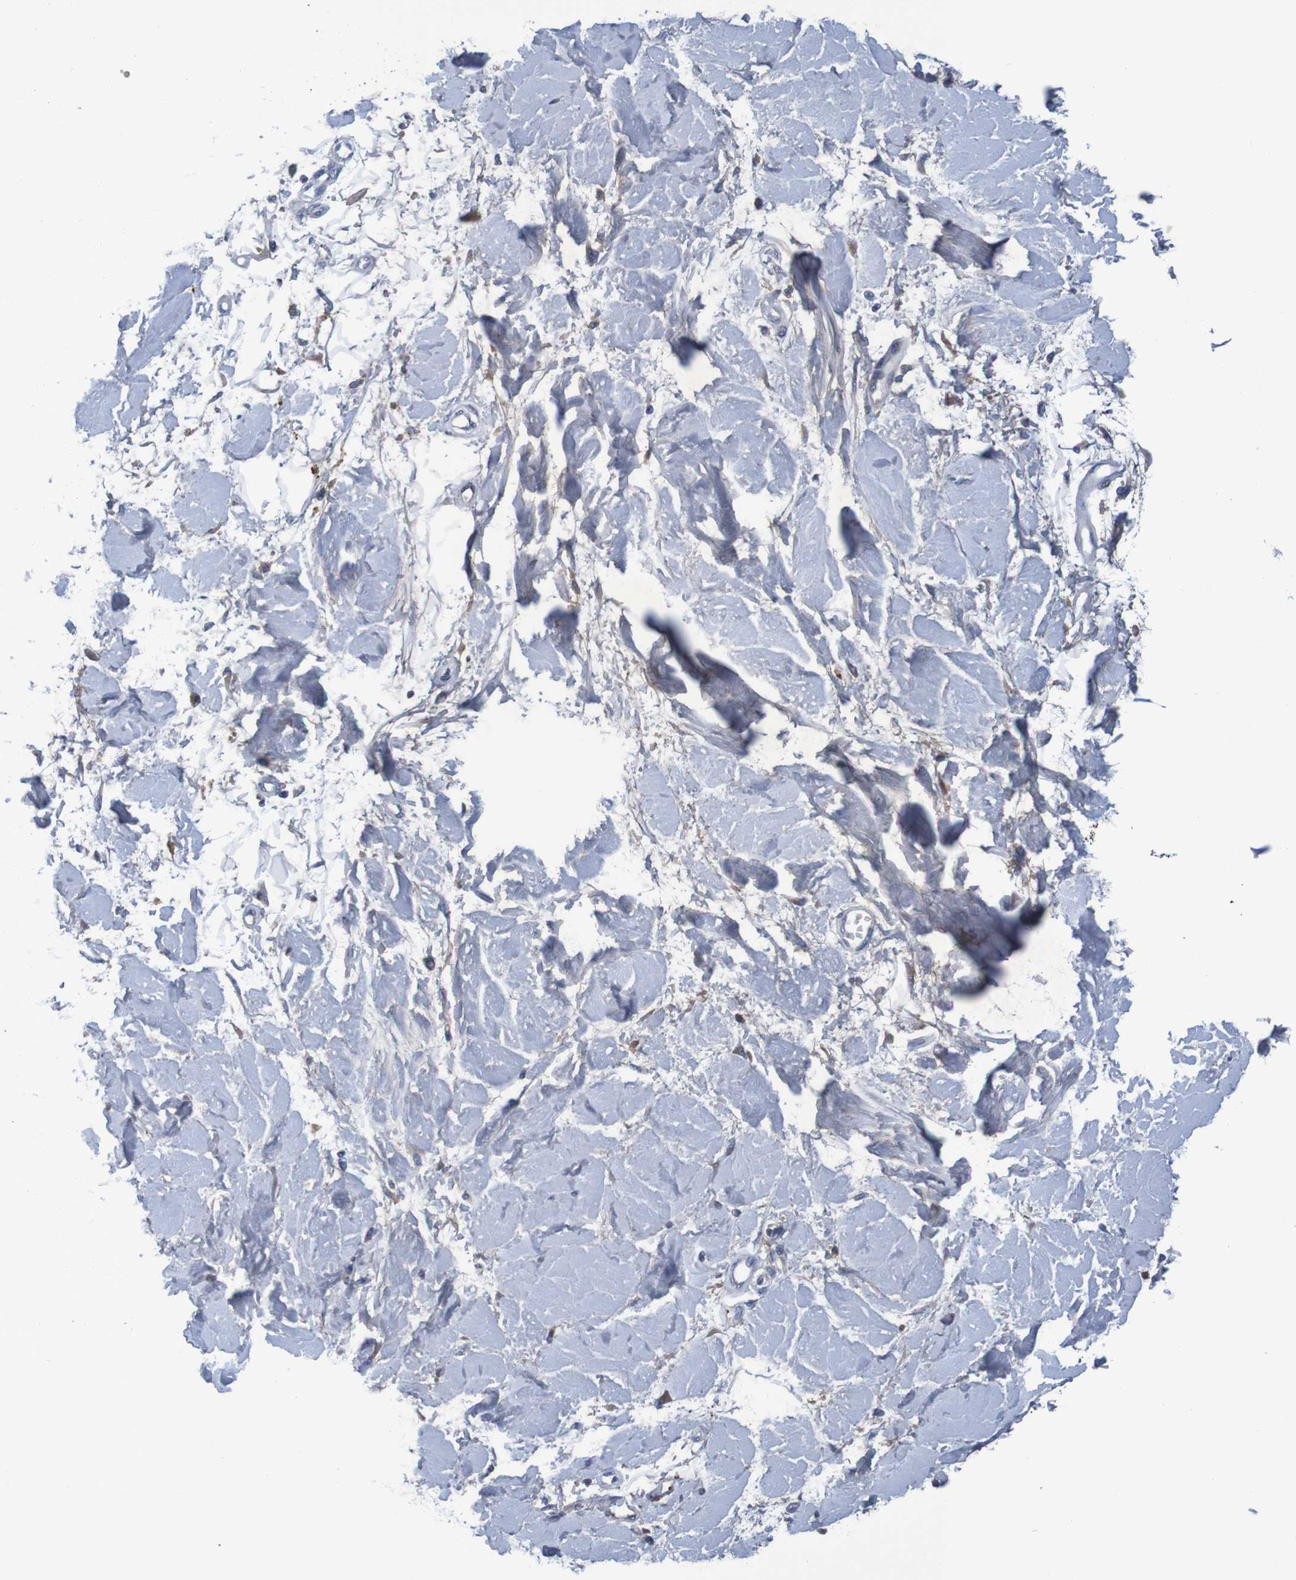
{"staining": {"intensity": "negative", "quantity": "none", "location": "none"}, "tissue": "soft tissue", "cell_type": "Fibroblasts", "image_type": "normal", "snomed": [{"axis": "morphology", "description": "Squamous cell carcinoma, NOS"}, {"axis": "topography", "description": "Skin"}], "caption": "This is an IHC histopathology image of normal human soft tissue. There is no positivity in fibroblasts.", "gene": "LTA", "patient": {"sex": "male", "age": 83}}